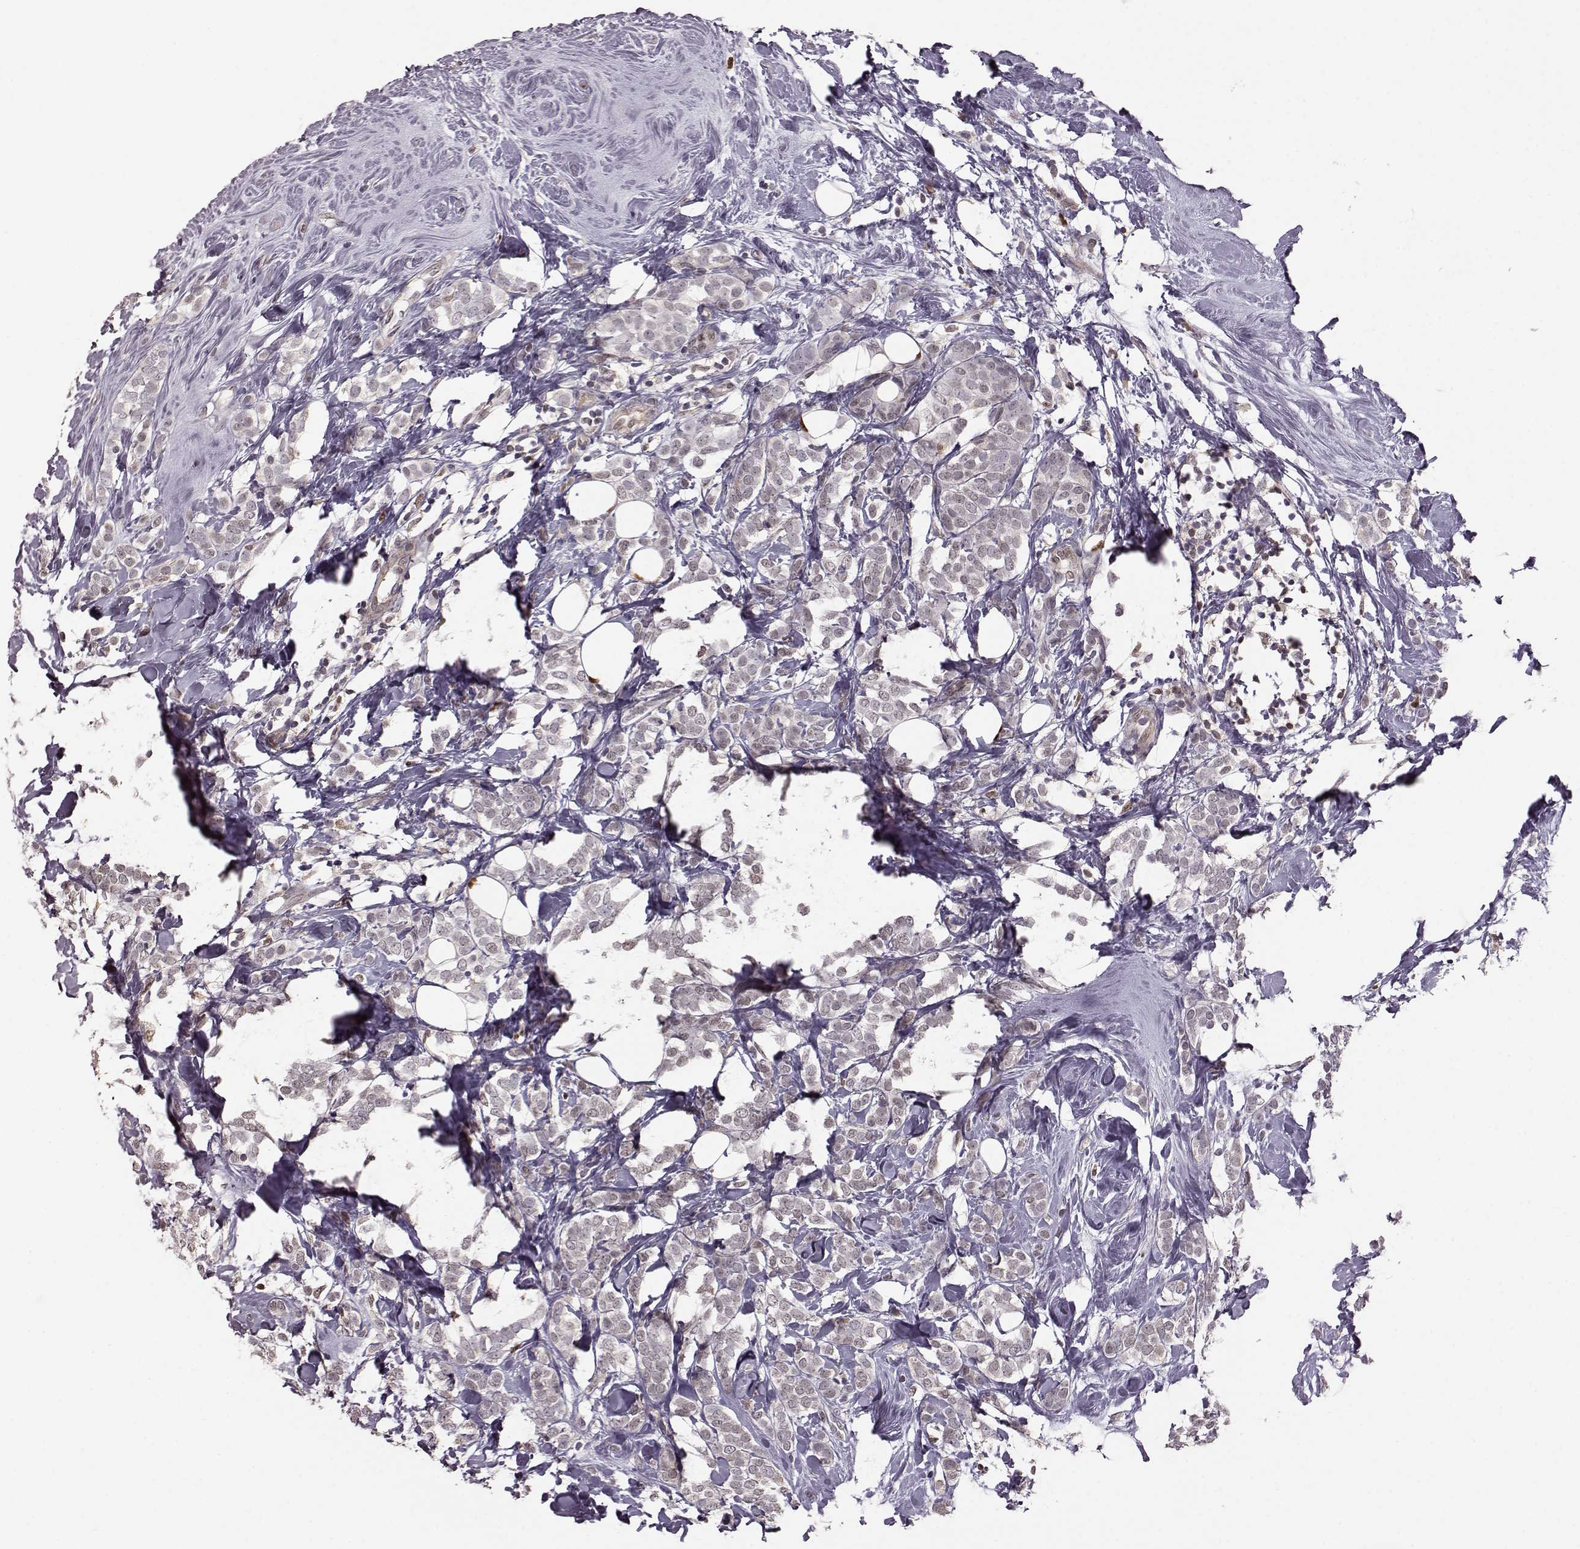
{"staining": {"intensity": "weak", "quantity": "<25%", "location": "nuclear"}, "tissue": "breast cancer", "cell_type": "Tumor cells", "image_type": "cancer", "snomed": [{"axis": "morphology", "description": "Lobular carcinoma"}, {"axis": "topography", "description": "Breast"}], "caption": "This is an immunohistochemistry image of human breast lobular carcinoma. There is no staining in tumor cells.", "gene": "KLF6", "patient": {"sex": "female", "age": 49}}